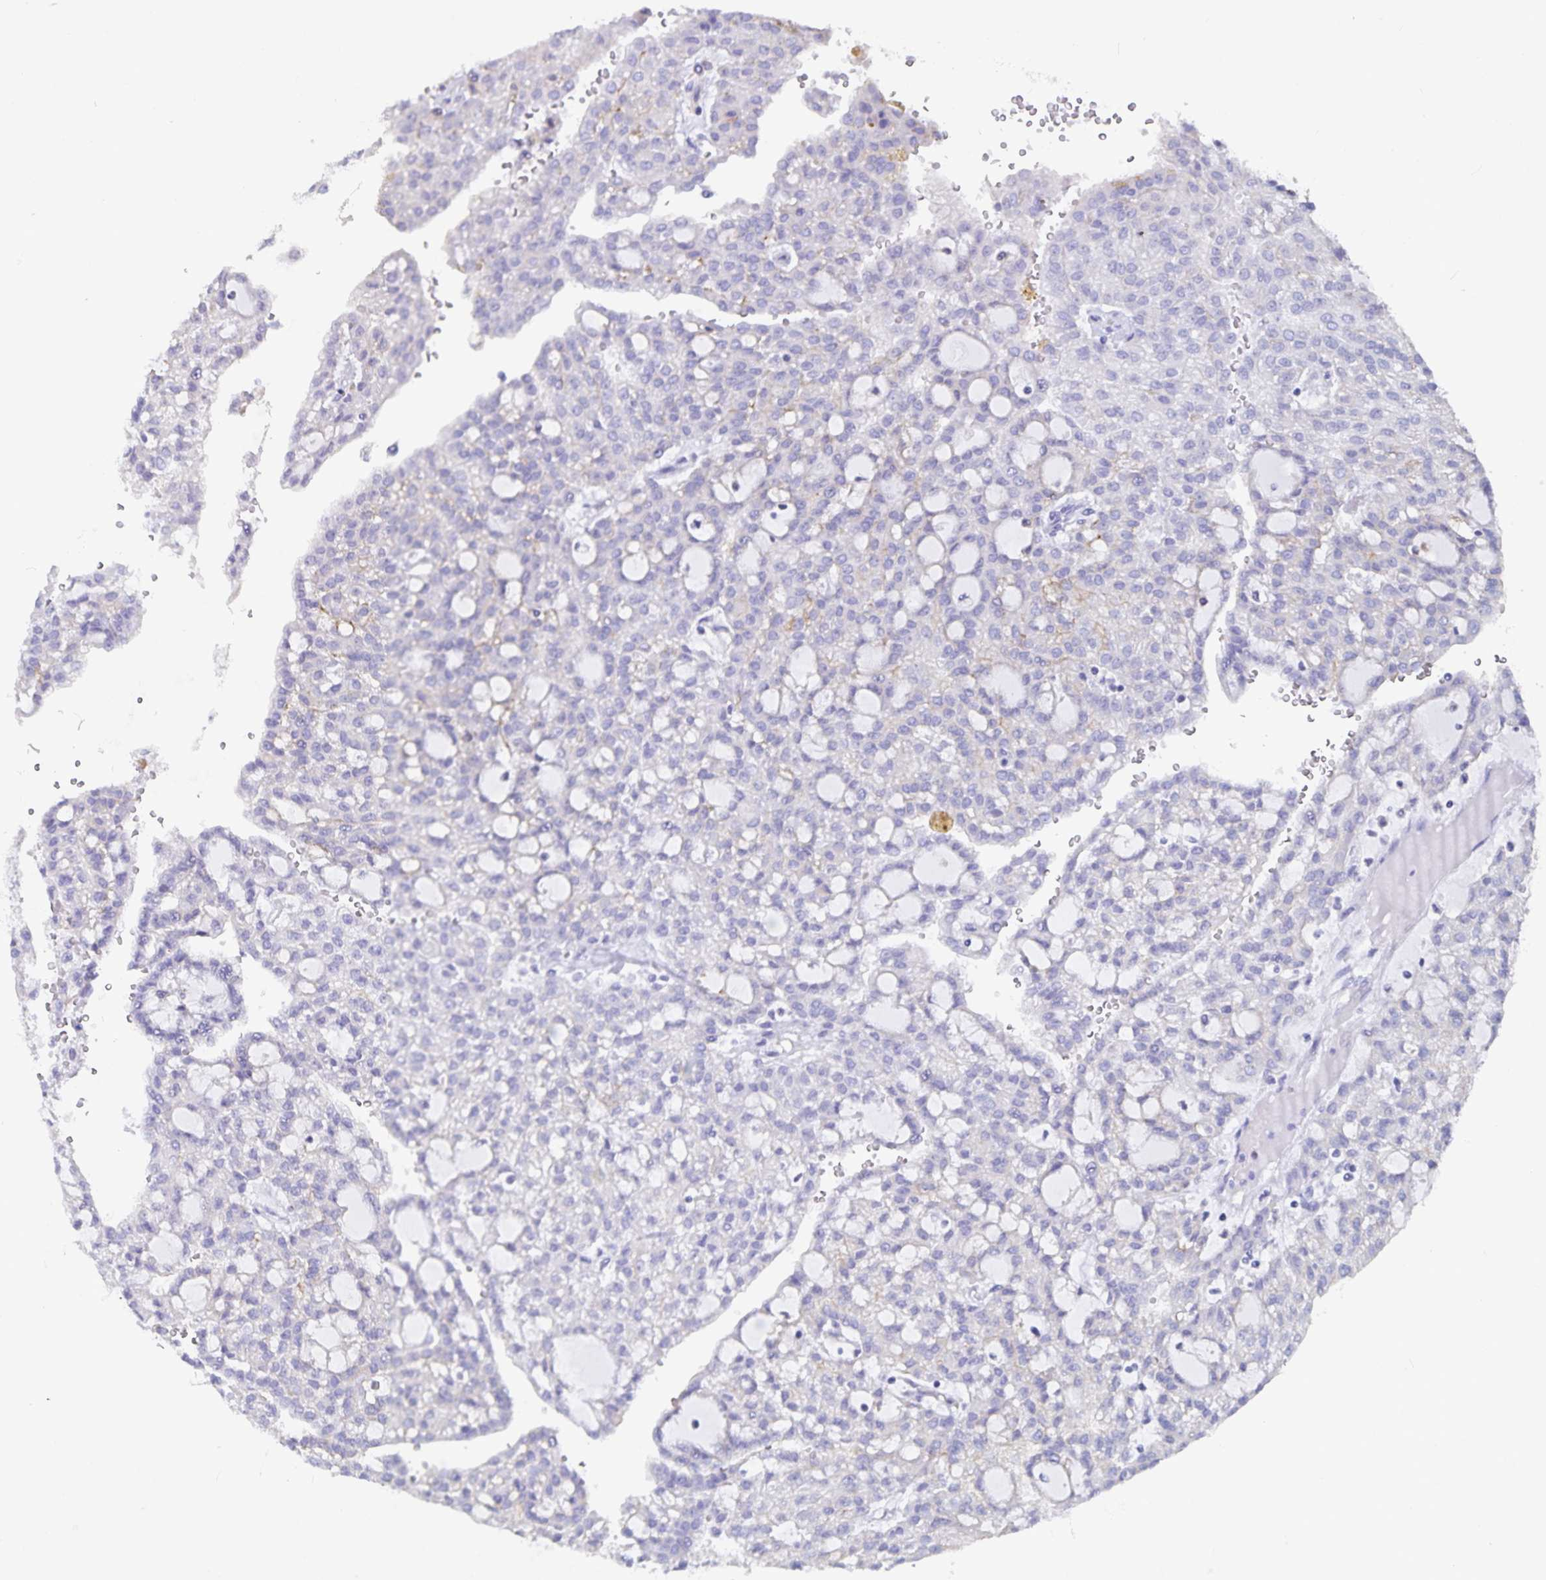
{"staining": {"intensity": "negative", "quantity": "none", "location": "none"}, "tissue": "renal cancer", "cell_type": "Tumor cells", "image_type": "cancer", "snomed": [{"axis": "morphology", "description": "Adenocarcinoma, NOS"}, {"axis": "topography", "description": "Kidney"}], "caption": "Renal cancer was stained to show a protein in brown. There is no significant positivity in tumor cells.", "gene": "PLAC1", "patient": {"sex": "male", "age": 63}}